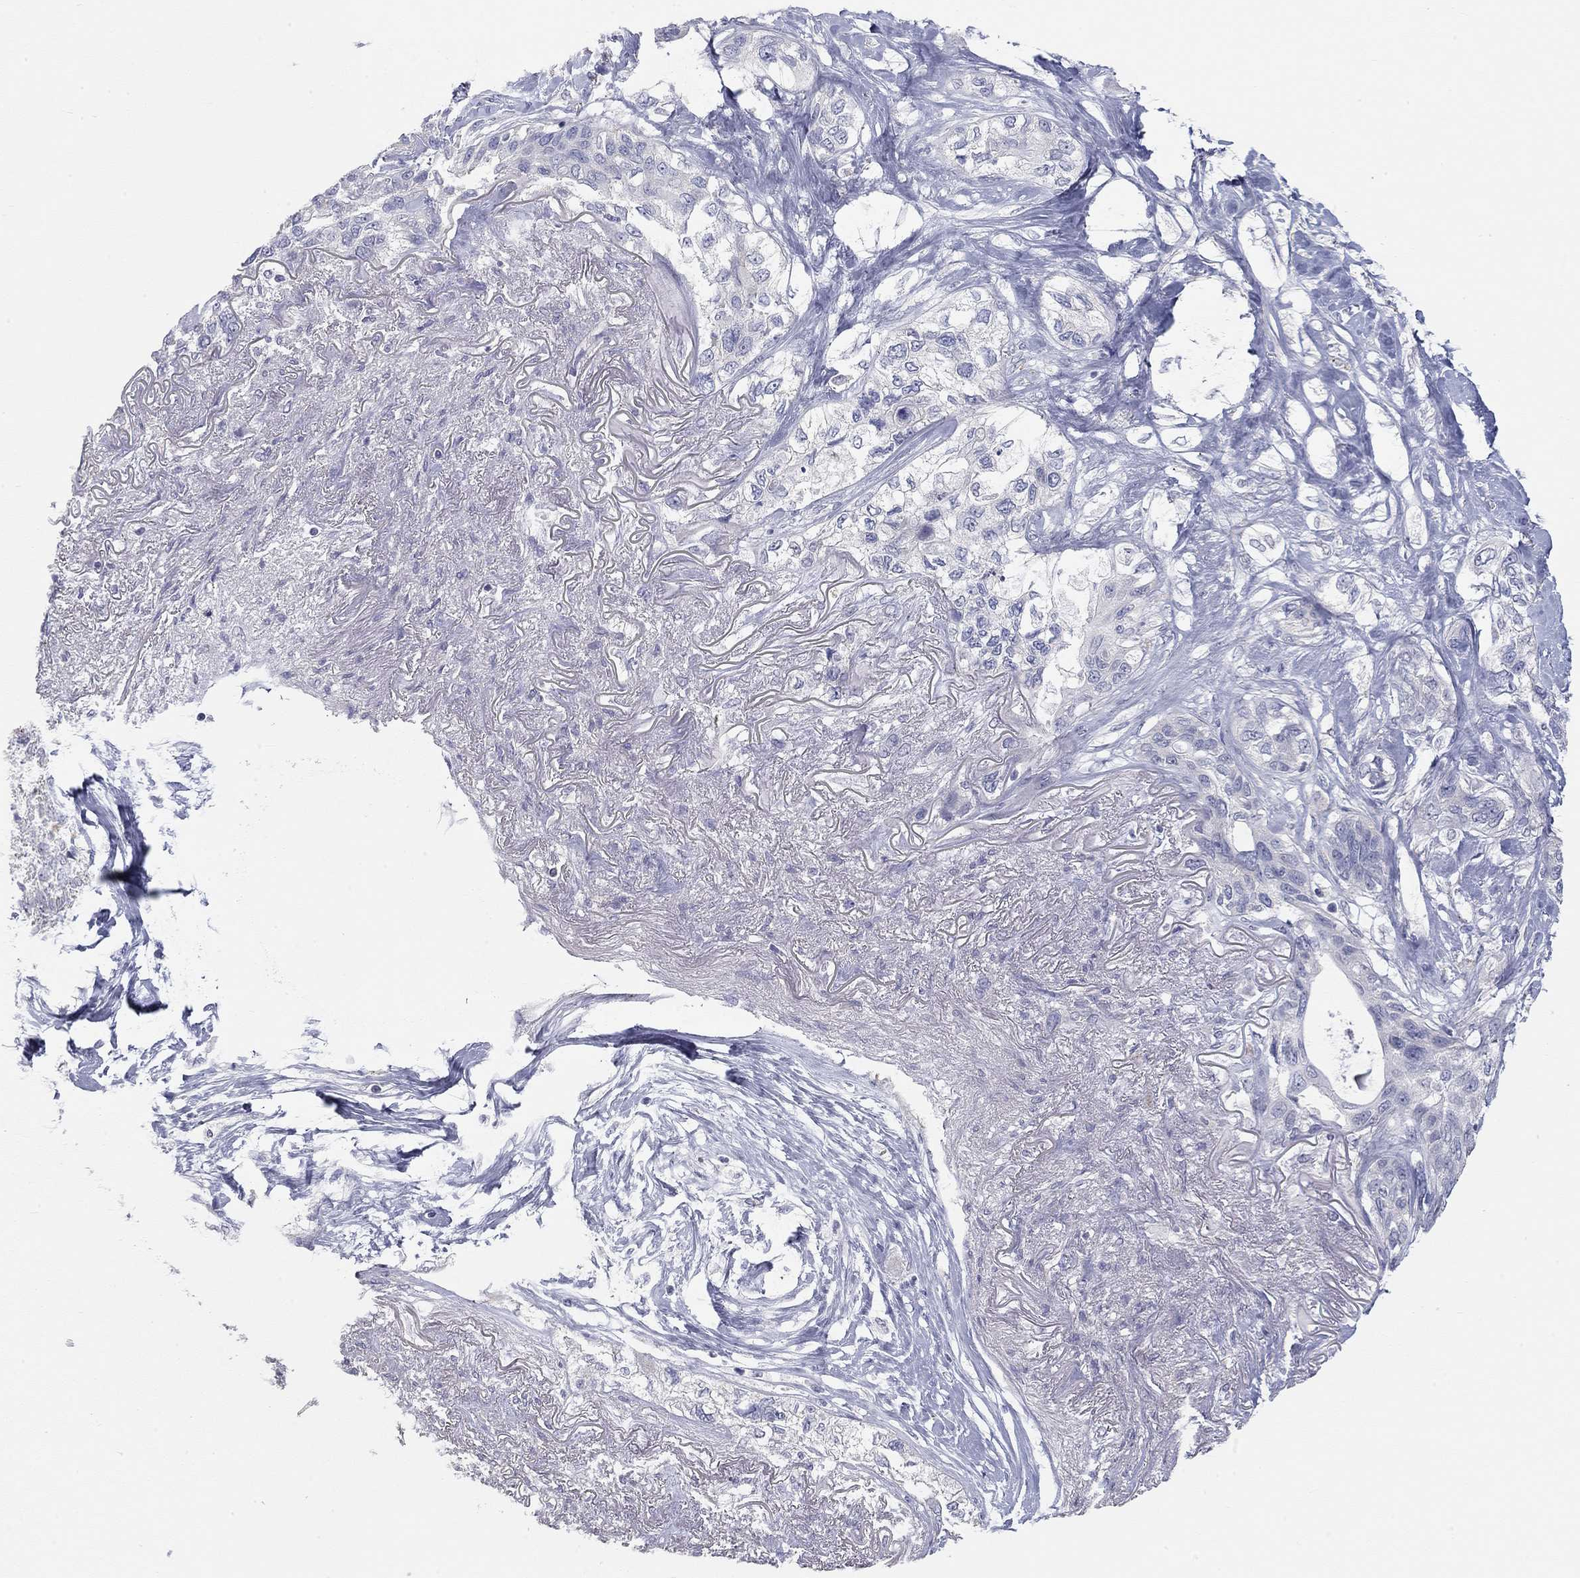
{"staining": {"intensity": "negative", "quantity": "none", "location": "none"}, "tissue": "lung cancer", "cell_type": "Tumor cells", "image_type": "cancer", "snomed": [{"axis": "morphology", "description": "Squamous cell carcinoma, NOS"}, {"axis": "topography", "description": "Lung"}], "caption": "Protein analysis of lung cancer (squamous cell carcinoma) reveals no significant expression in tumor cells.", "gene": "PAPSS2", "patient": {"sex": "female", "age": 70}}